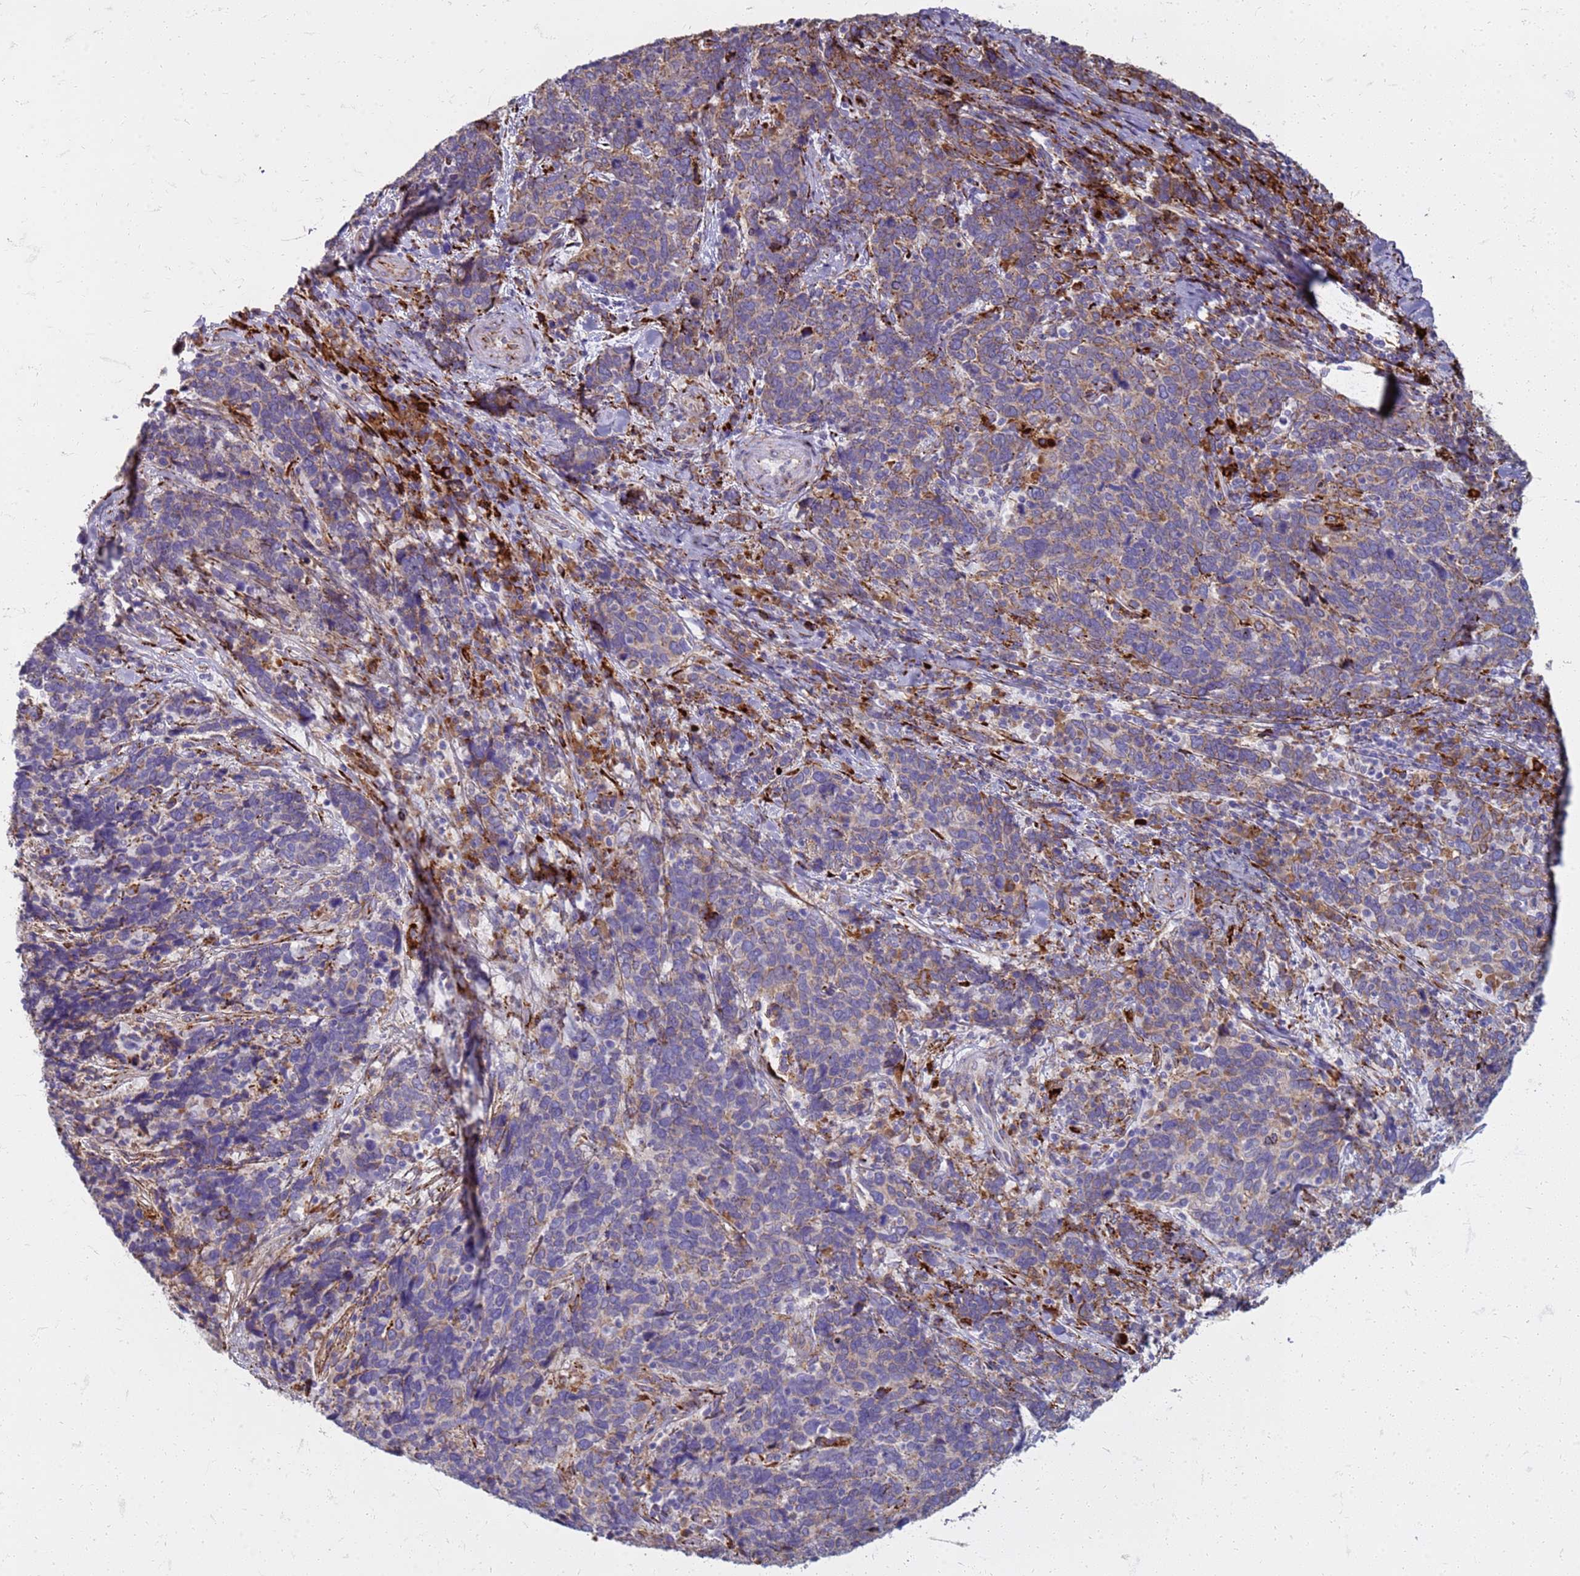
{"staining": {"intensity": "weak", "quantity": "<25%", "location": "cytoplasmic/membranous"}, "tissue": "cervical cancer", "cell_type": "Tumor cells", "image_type": "cancer", "snomed": [{"axis": "morphology", "description": "Squamous cell carcinoma, NOS"}, {"axis": "topography", "description": "Cervix"}], "caption": "Immunohistochemistry image of neoplastic tissue: squamous cell carcinoma (cervical) stained with DAB reveals no significant protein expression in tumor cells.", "gene": "PDK3", "patient": {"sex": "female", "age": 41}}